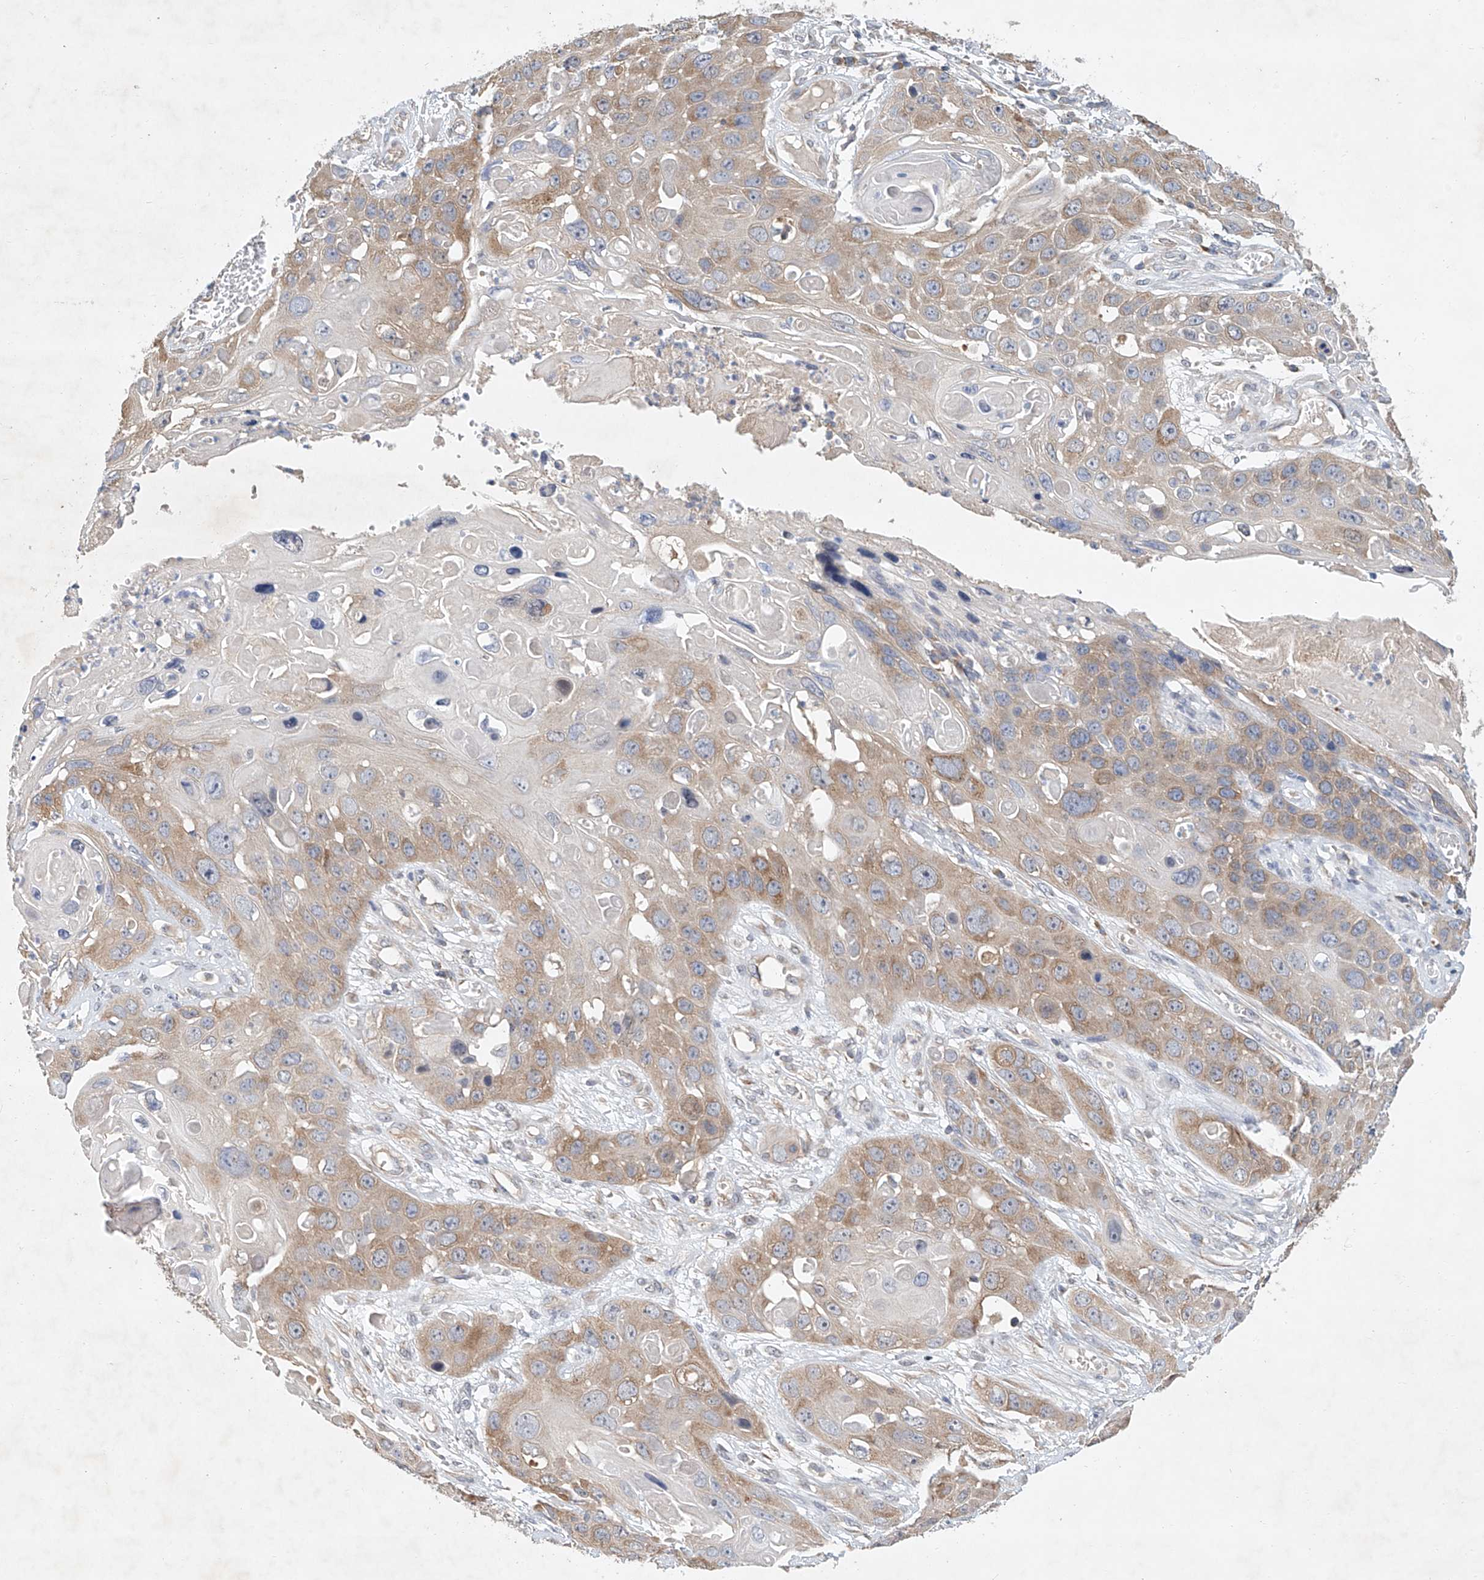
{"staining": {"intensity": "moderate", "quantity": "25%-75%", "location": "cytoplasmic/membranous"}, "tissue": "skin cancer", "cell_type": "Tumor cells", "image_type": "cancer", "snomed": [{"axis": "morphology", "description": "Squamous cell carcinoma, NOS"}, {"axis": "topography", "description": "Skin"}], "caption": "Immunohistochemistry (IHC) photomicrograph of neoplastic tissue: skin cancer stained using immunohistochemistry exhibits medium levels of moderate protein expression localized specifically in the cytoplasmic/membranous of tumor cells, appearing as a cytoplasmic/membranous brown color.", "gene": "CARMIL1", "patient": {"sex": "male", "age": 55}}